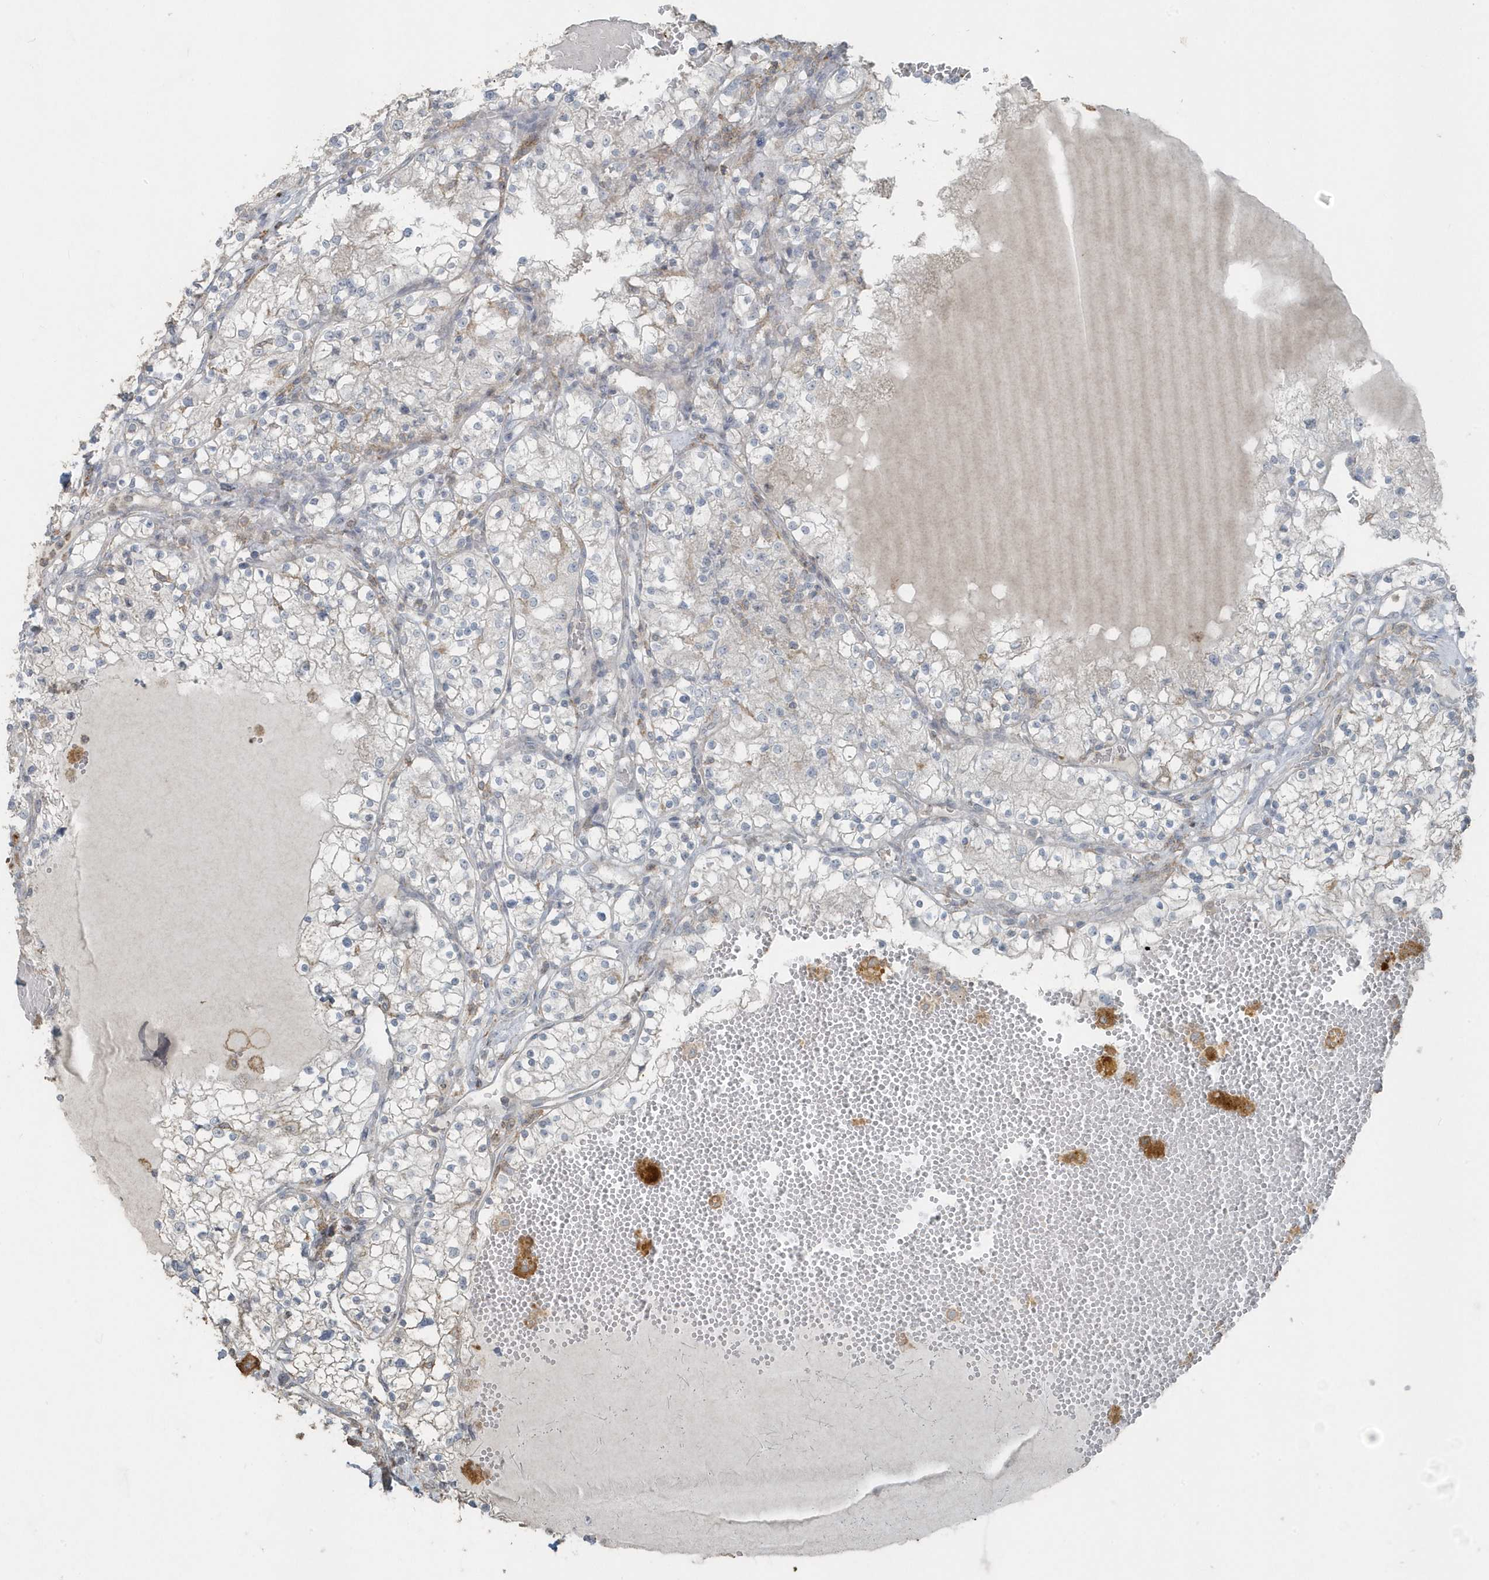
{"staining": {"intensity": "weak", "quantity": "<25%", "location": "cytoplasmic/membranous"}, "tissue": "renal cancer", "cell_type": "Tumor cells", "image_type": "cancer", "snomed": [{"axis": "morphology", "description": "Normal tissue, NOS"}, {"axis": "morphology", "description": "Adenocarcinoma, NOS"}, {"axis": "topography", "description": "Kidney"}], "caption": "Immunohistochemical staining of renal cancer demonstrates no significant positivity in tumor cells. (DAB IHC visualized using brightfield microscopy, high magnification).", "gene": "ACTC1", "patient": {"sex": "male", "age": 68}}